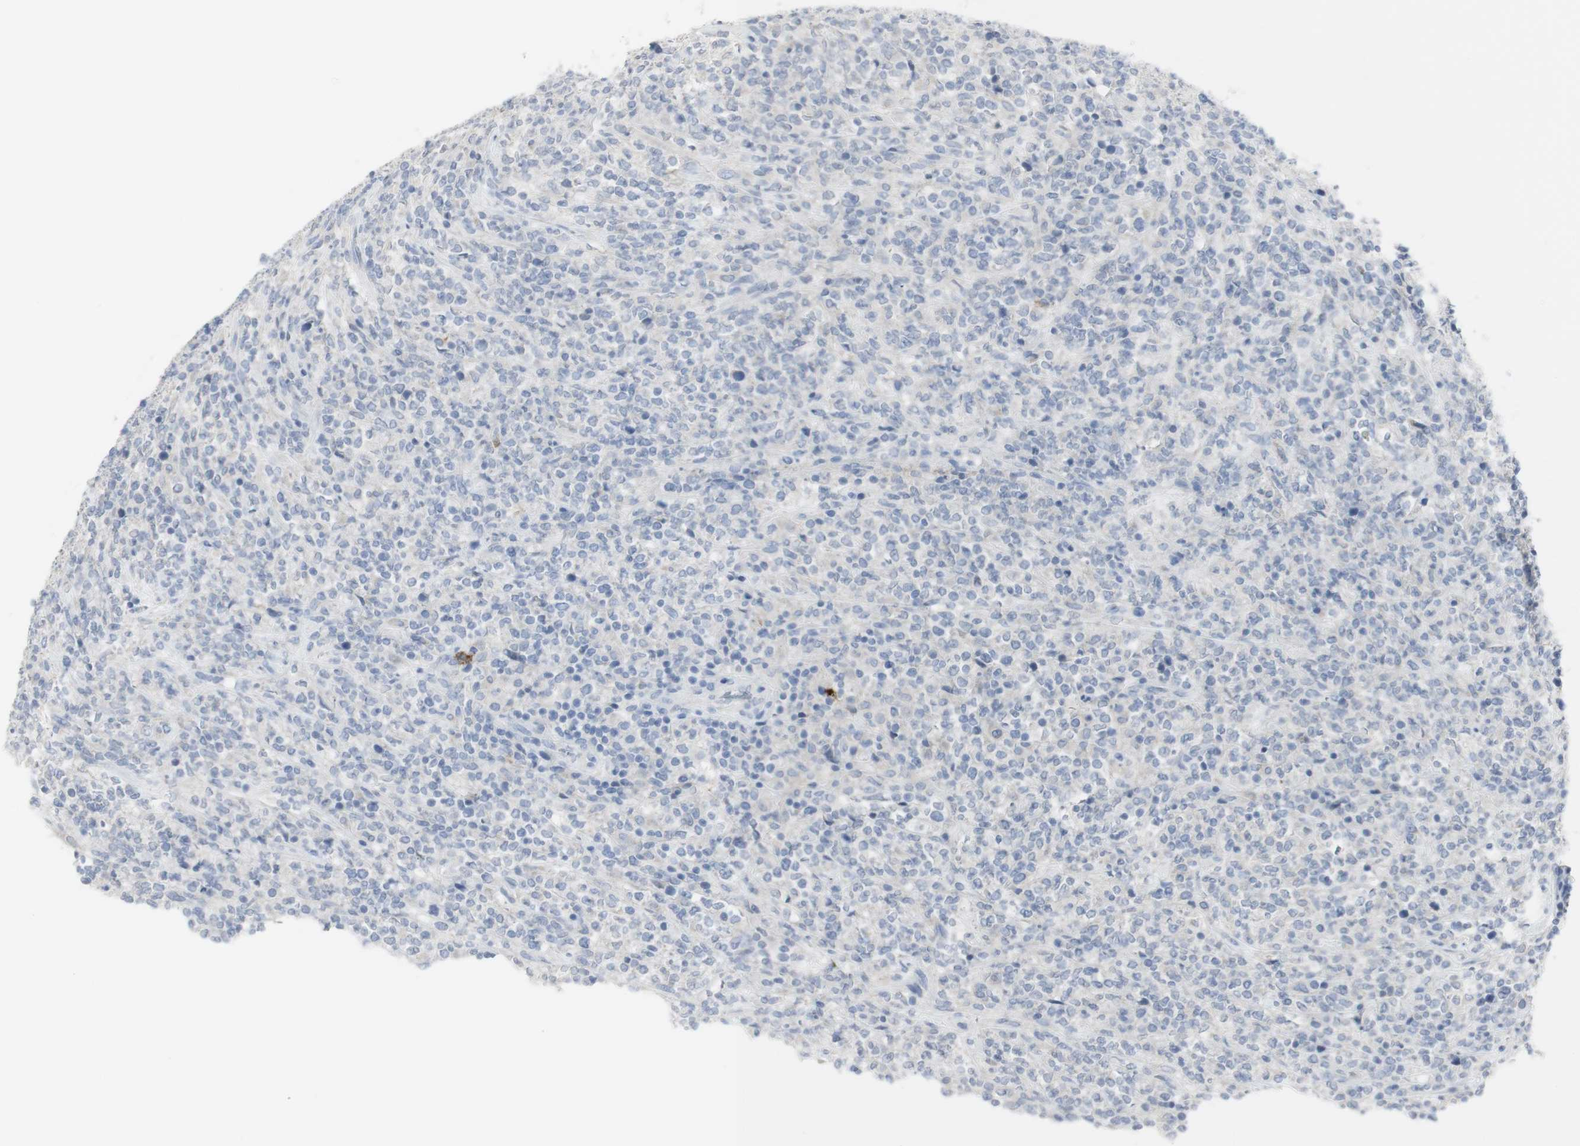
{"staining": {"intensity": "negative", "quantity": "none", "location": "none"}, "tissue": "lymphoma", "cell_type": "Tumor cells", "image_type": "cancer", "snomed": [{"axis": "morphology", "description": "Malignant lymphoma, non-Hodgkin's type, High grade"}, {"axis": "topography", "description": "Soft tissue"}], "caption": "Human lymphoma stained for a protein using immunohistochemistry (IHC) reveals no expression in tumor cells.", "gene": "CD207", "patient": {"sex": "male", "age": 18}}